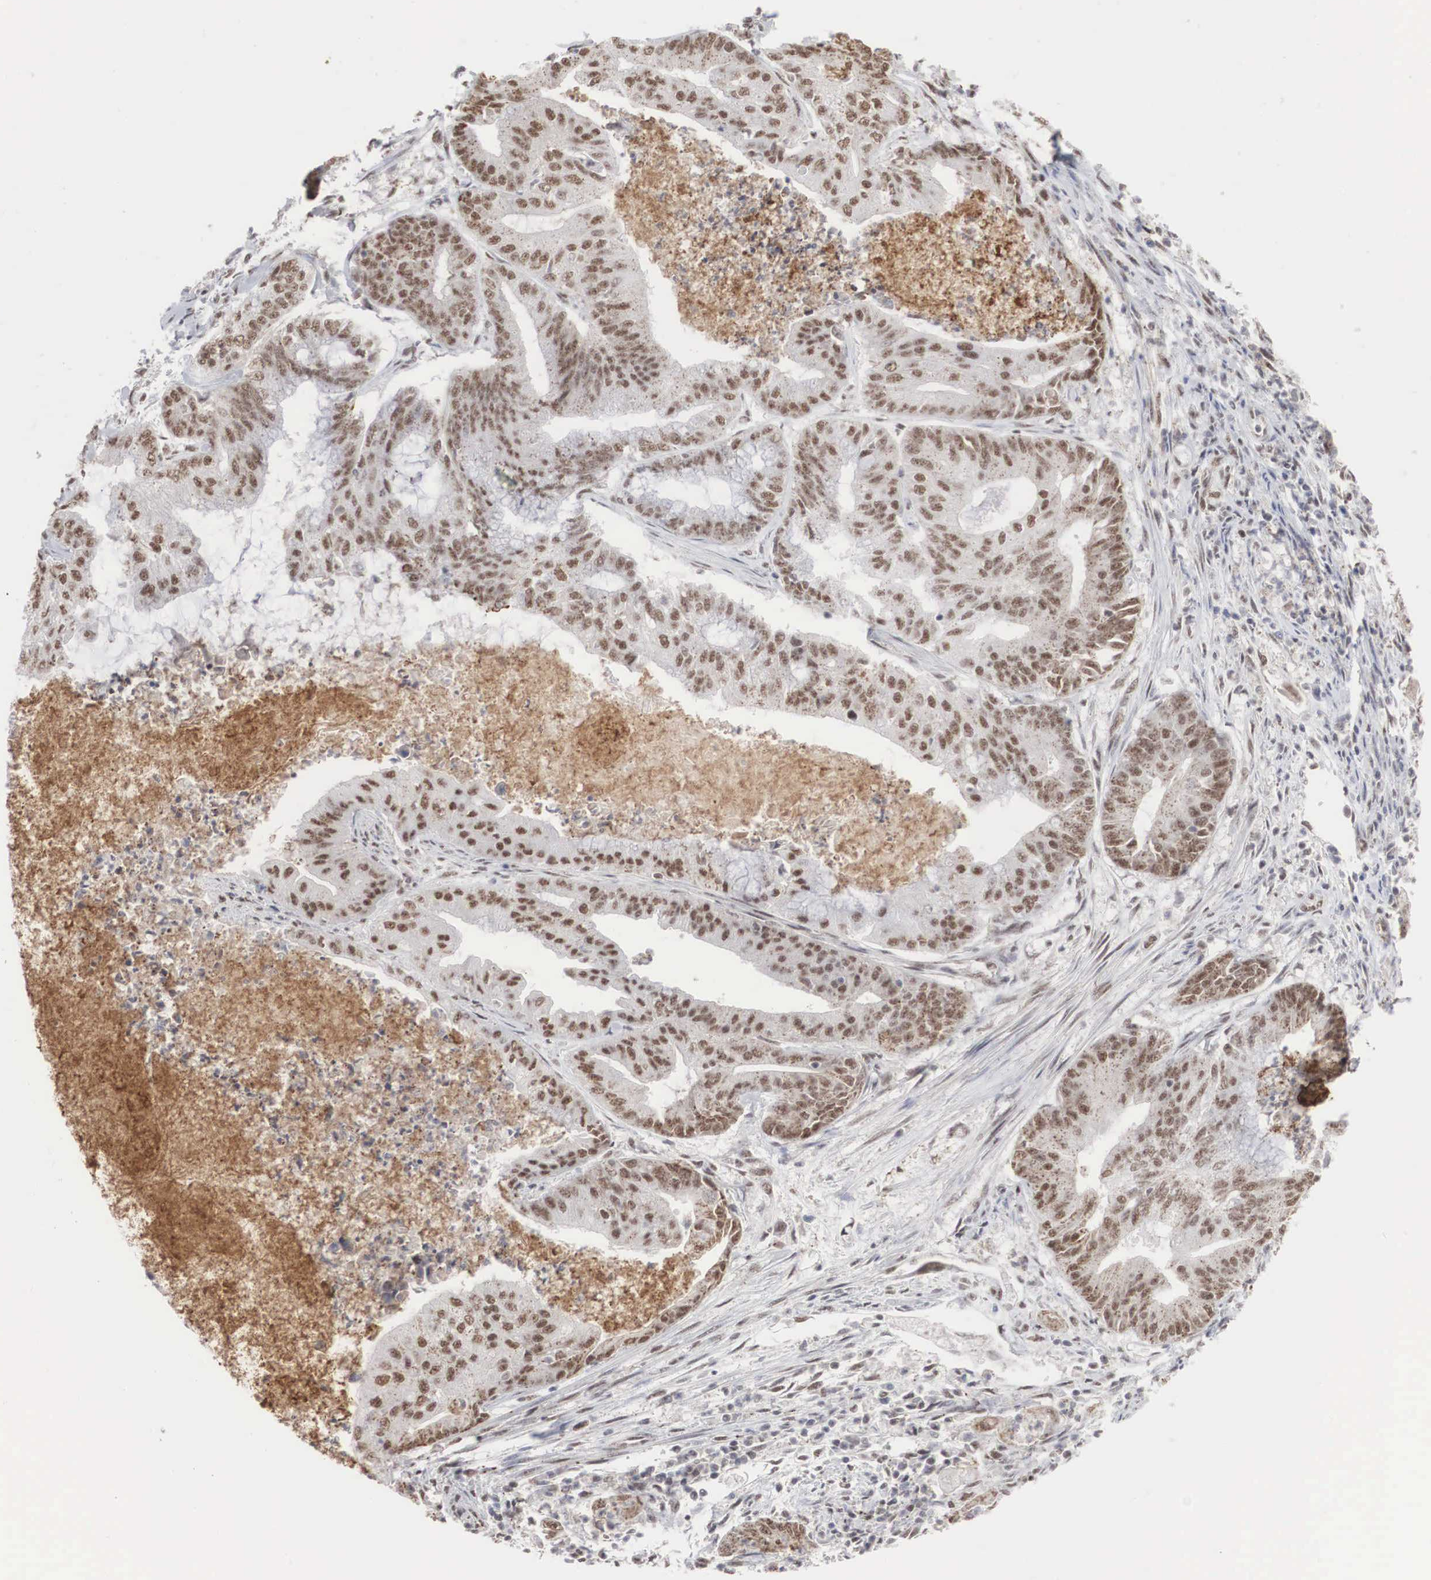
{"staining": {"intensity": "moderate", "quantity": "25%-75%", "location": "nuclear"}, "tissue": "endometrial cancer", "cell_type": "Tumor cells", "image_type": "cancer", "snomed": [{"axis": "morphology", "description": "Adenocarcinoma, NOS"}, {"axis": "topography", "description": "Endometrium"}], "caption": "Protein positivity by immunohistochemistry demonstrates moderate nuclear expression in approximately 25%-75% of tumor cells in adenocarcinoma (endometrial).", "gene": "AUTS2", "patient": {"sex": "female", "age": 63}}